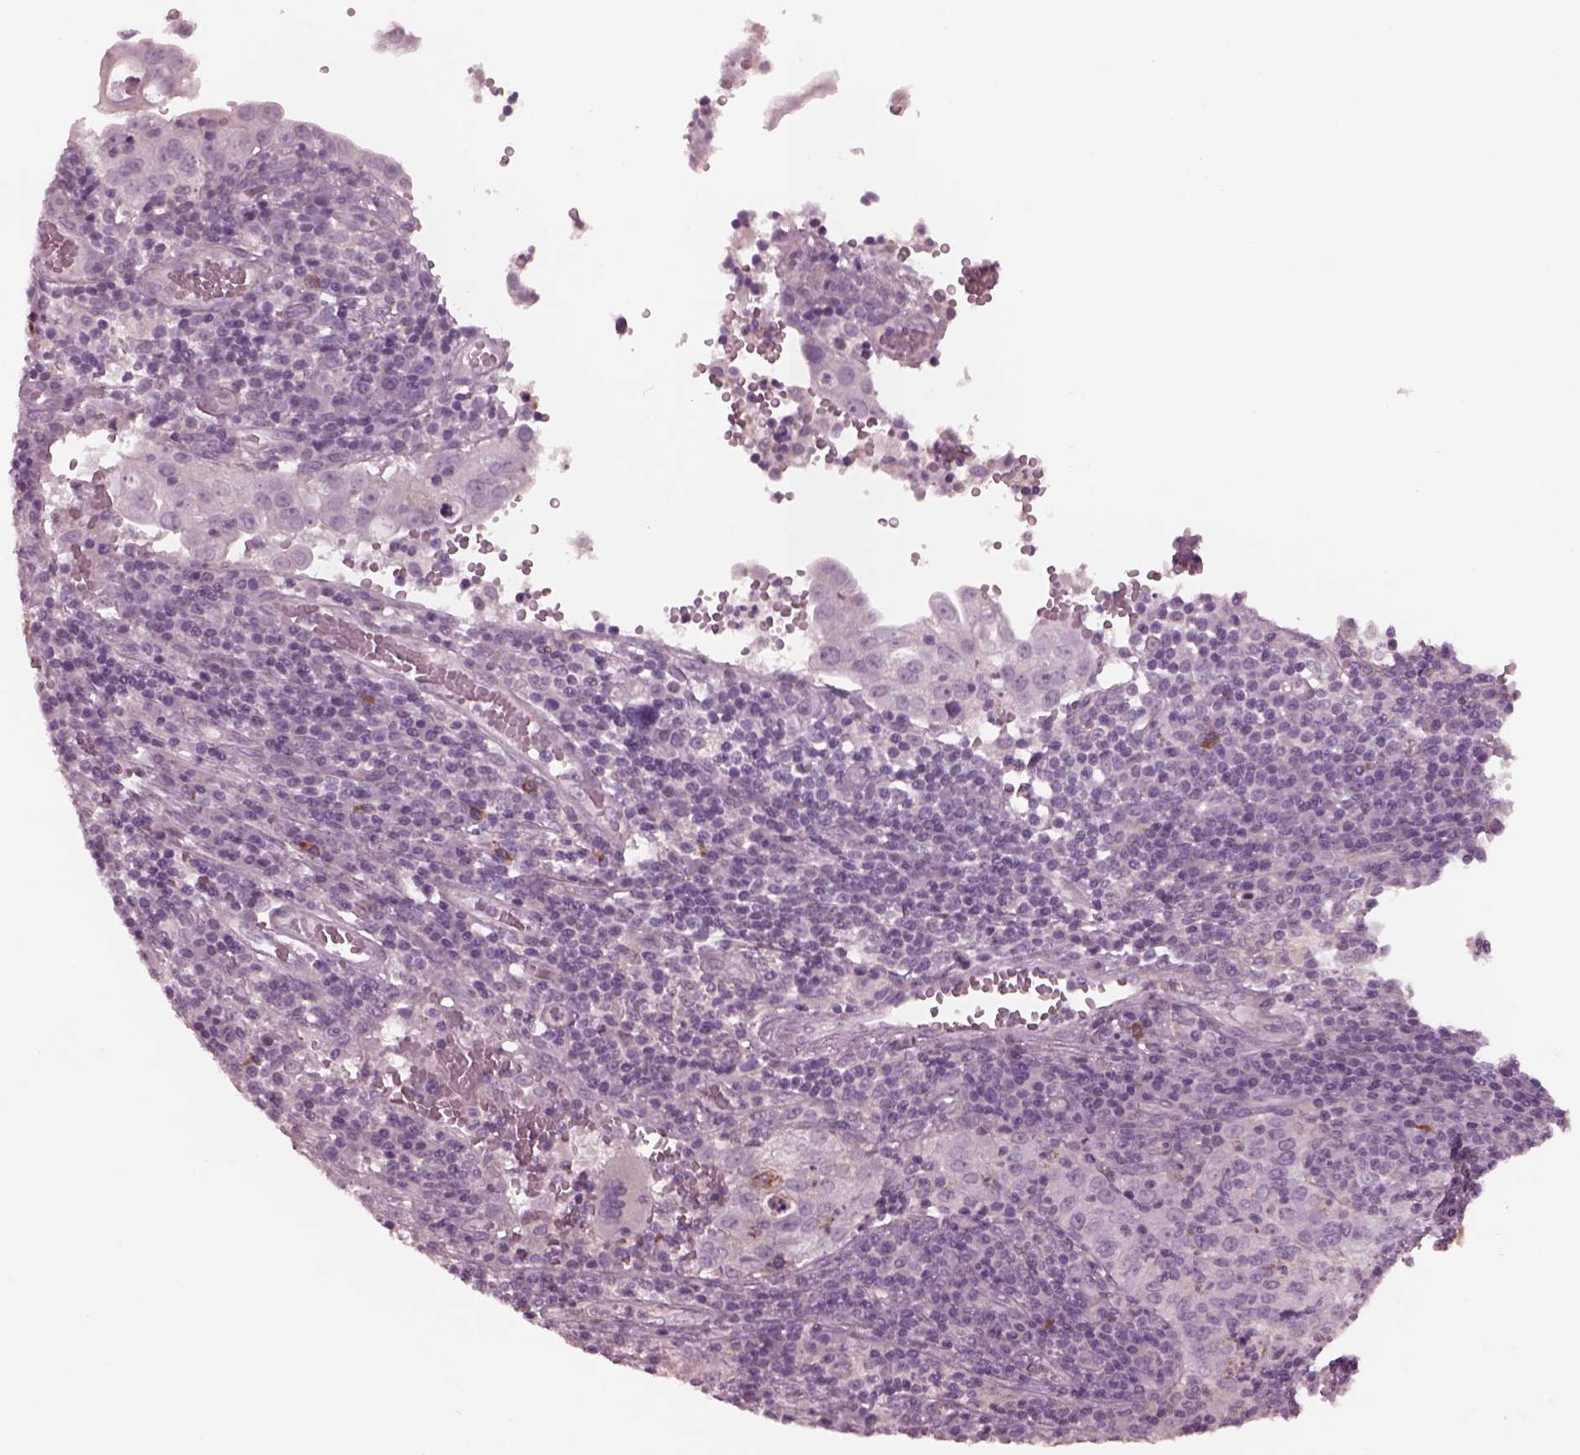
{"staining": {"intensity": "negative", "quantity": "none", "location": "none"}, "tissue": "cervical cancer", "cell_type": "Tumor cells", "image_type": "cancer", "snomed": [{"axis": "morphology", "description": "Squamous cell carcinoma, NOS"}, {"axis": "topography", "description": "Cervix"}], "caption": "A high-resolution histopathology image shows immunohistochemistry staining of squamous cell carcinoma (cervical), which displays no significant expression in tumor cells.", "gene": "YY2", "patient": {"sex": "female", "age": 39}}